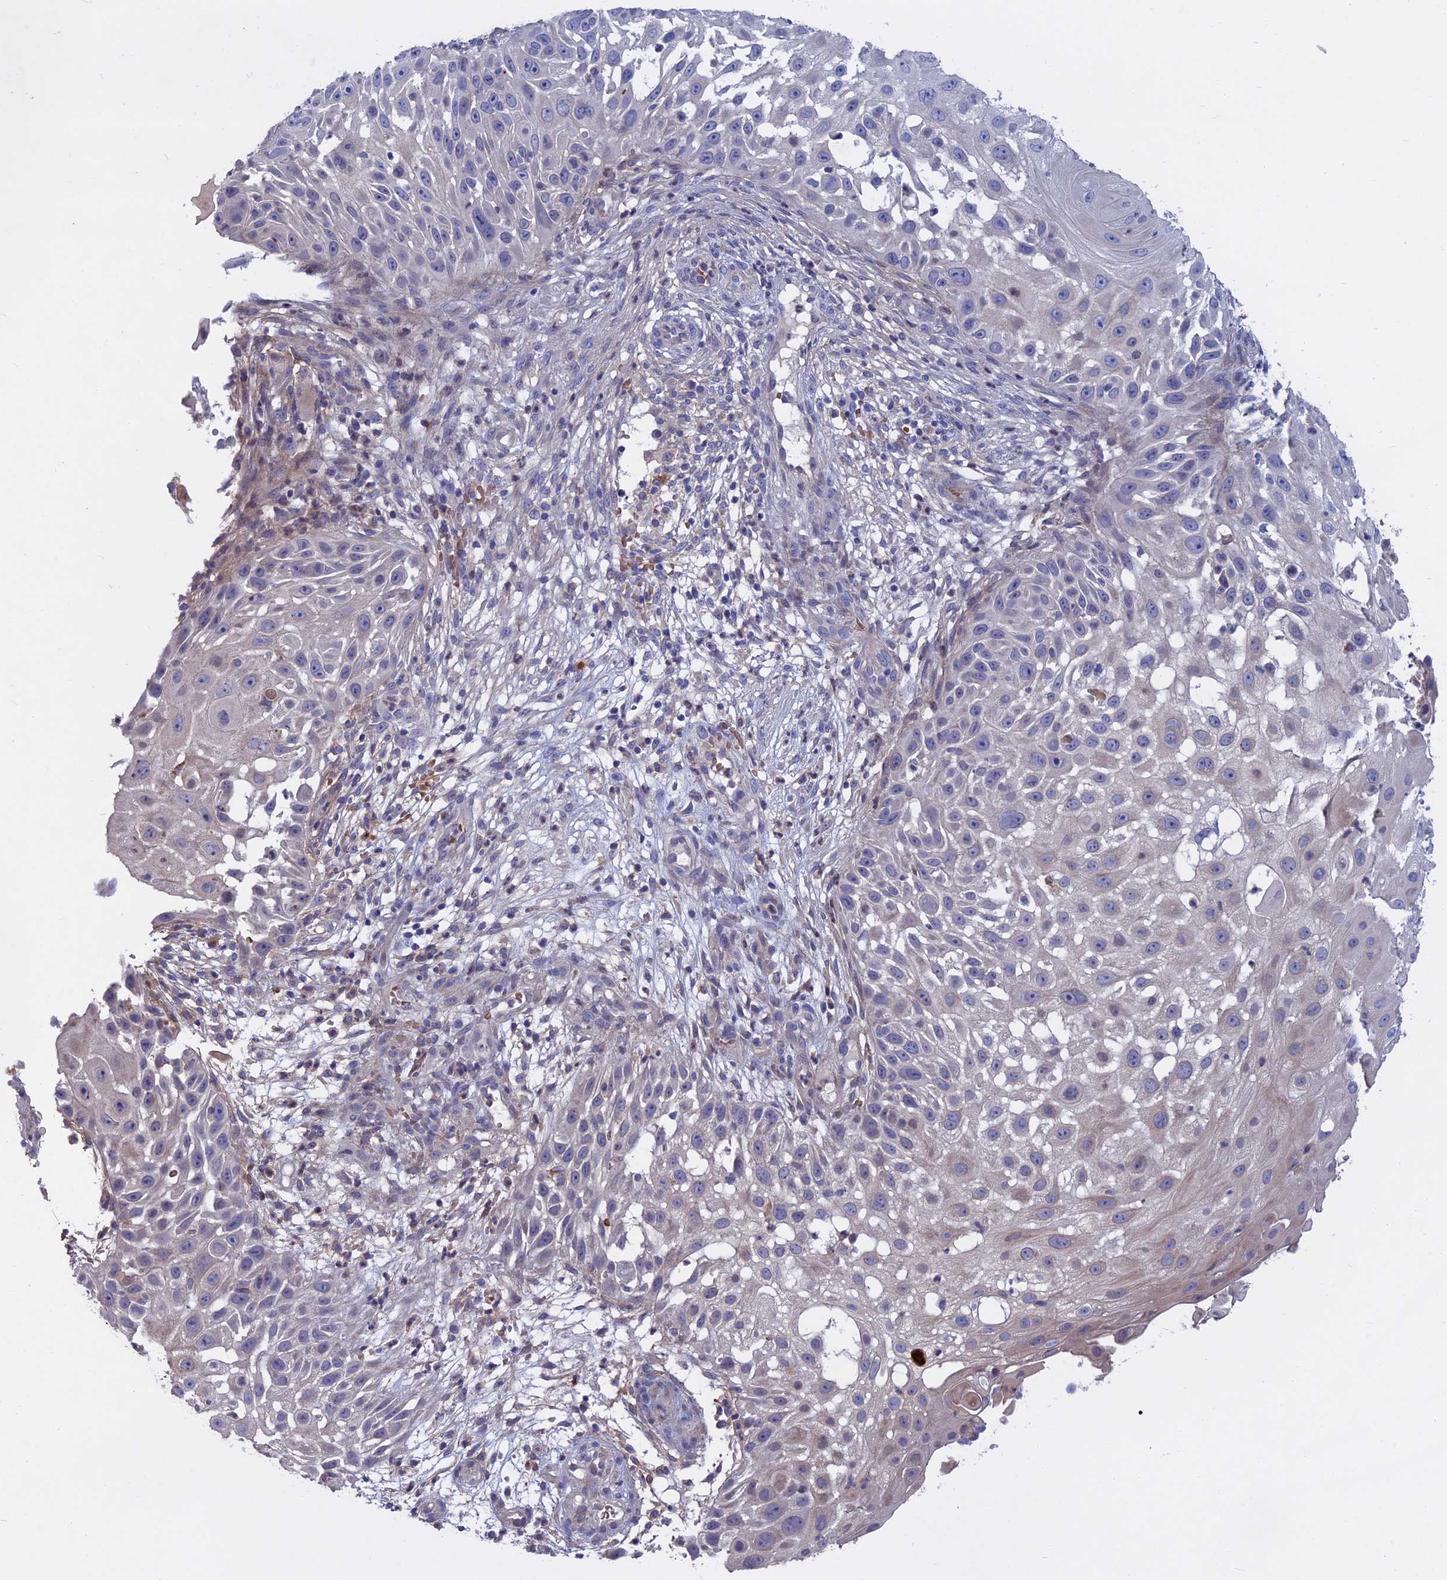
{"staining": {"intensity": "negative", "quantity": "none", "location": "none"}, "tissue": "skin cancer", "cell_type": "Tumor cells", "image_type": "cancer", "snomed": [{"axis": "morphology", "description": "Squamous cell carcinoma, NOS"}, {"axis": "topography", "description": "Skin"}], "caption": "This is an IHC photomicrograph of human squamous cell carcinoma (skin). There is no expression in tumor cells.", "gene": "SLC2A6", "patient": {"sex": "female", "age": 44}}